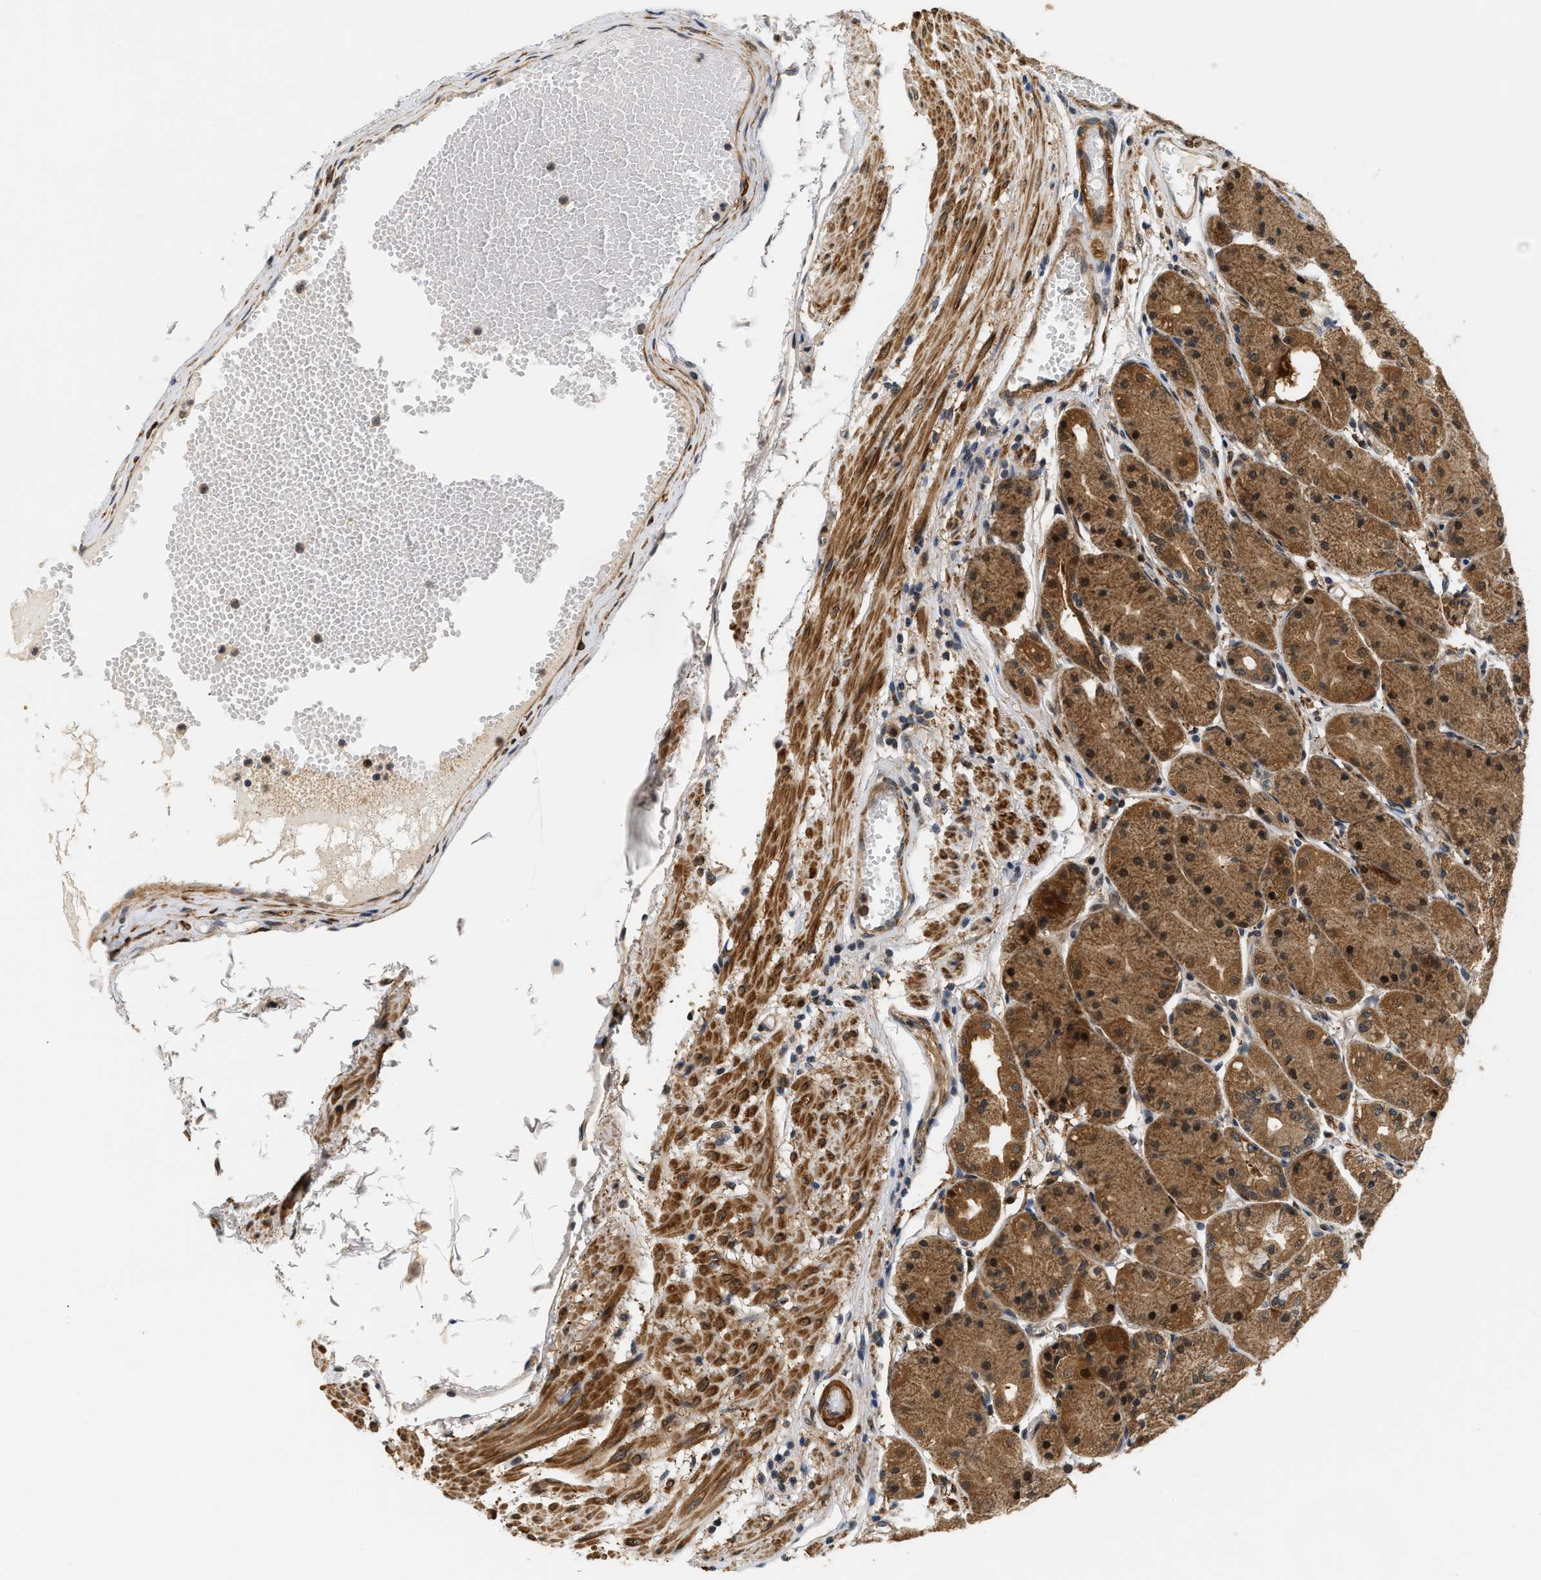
{"staining": {"intensity": "moderate", "quantity": ">75%", "location": "cytoplasmic/membranous,nuclear"}, "tissue": "stomach", "cell_type": "Glandular cells", "image_type": "normal", "snomed": [{"axis": "morphology", "description": "Normal tissue, NOS"}, {"axis": "topography", "description": "Stomach, upper"}], "caption": "A high-resolution photomicrograph shows immunohistochemistry (IHC) staining of unremarkable stomach, which shows moderate cytoplasmic/membranous,nuclear expression in about >75% of glandular cells.", "gene": "LARP6", "patient": {"sex": "male", "age": 72}}